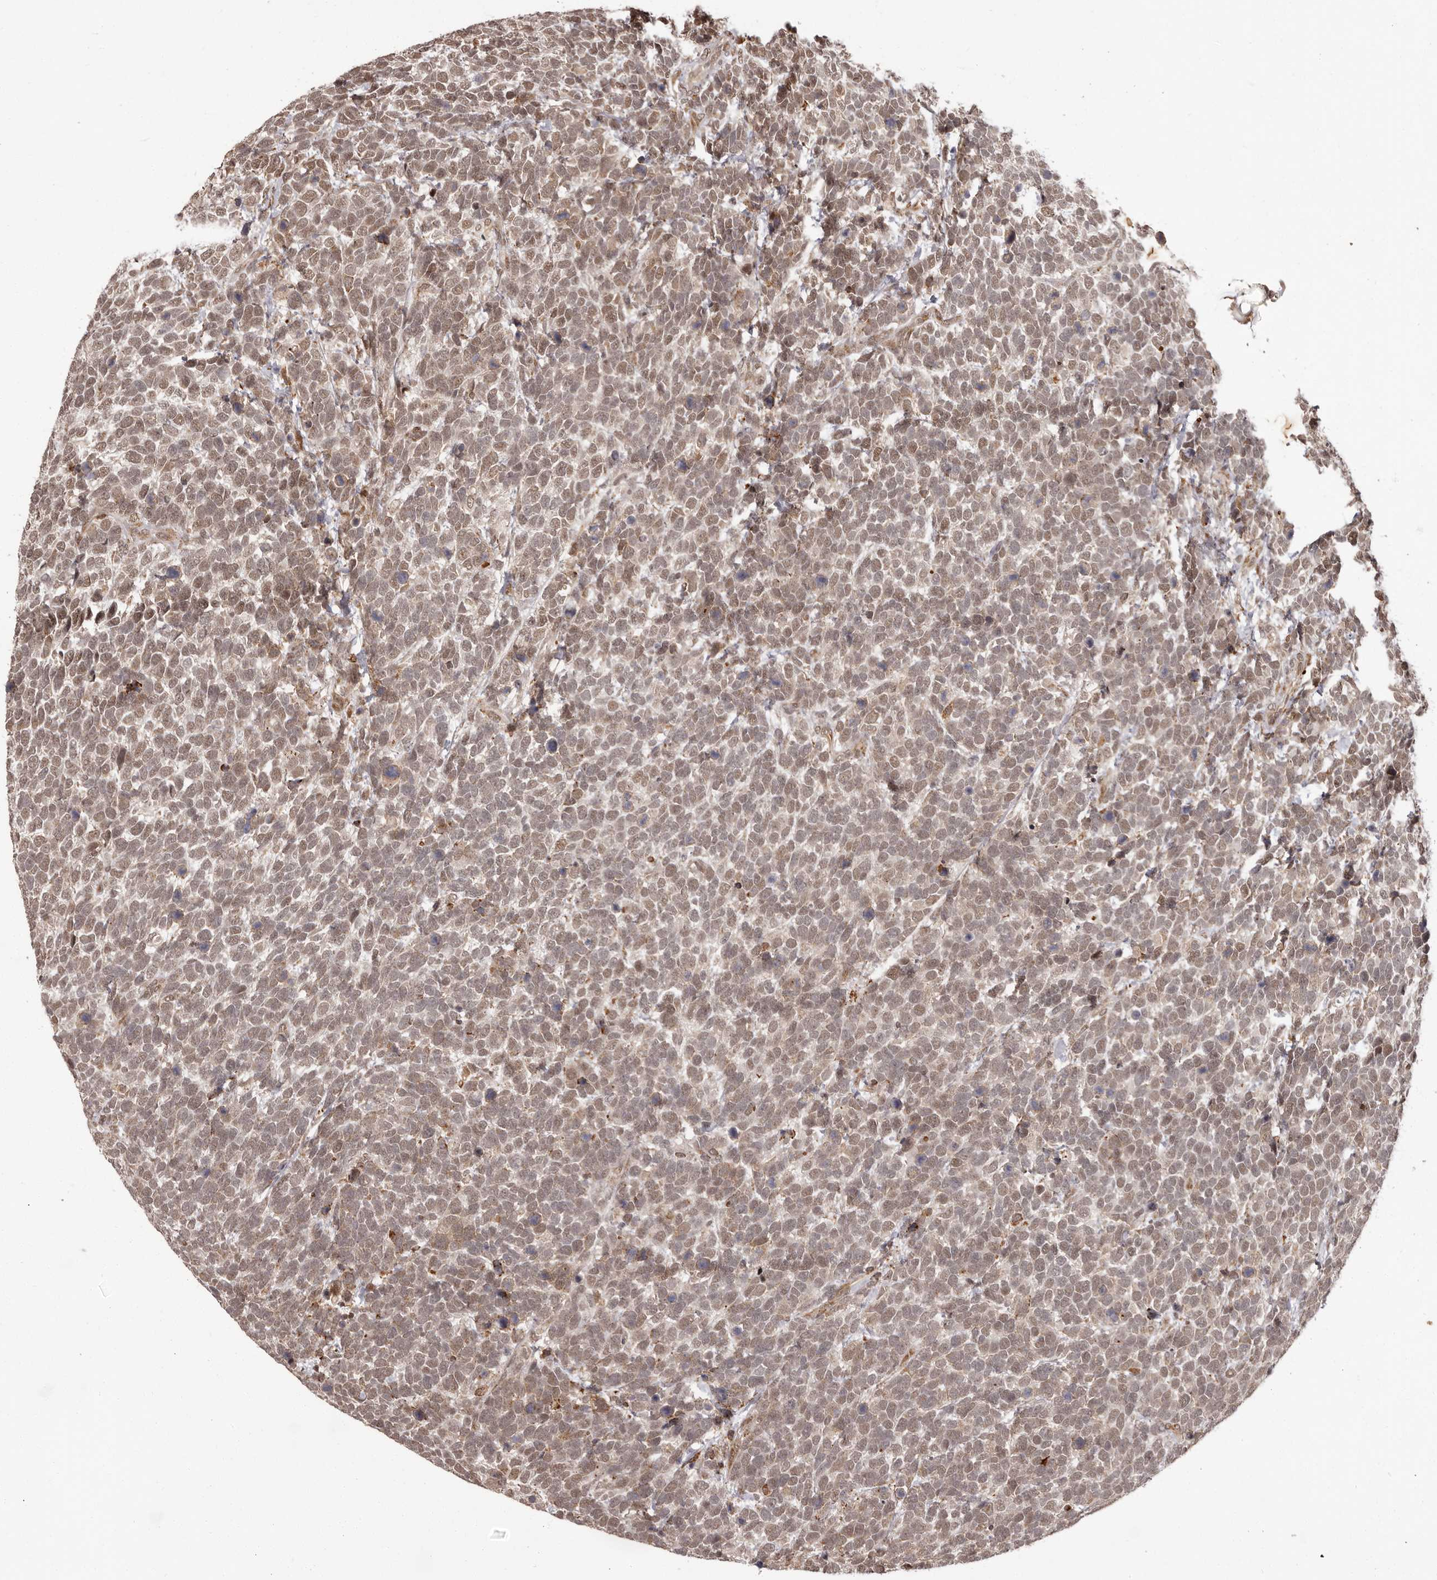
{"staining": {"intensity": "moderate", "quantity": "25%-75%", "location": "nuclear"}, "tissue": "urothelial cancer", "cell_type": "Tumor cells", "image_type": "cancer", "snomed": [{"axis": "morphology", "description": "Urothelial carcinoma, High grade"}, {"axis": "topography", "description": "Urinary bladder"}], "caption": "A brown stain labels moderate nuclear expression of a protein in human urothelial cancer tumor cells. The staining was performed using DAB (3,3'-diaminobenzidine), with brown indicating positive protein expression. Nuclei are stained blue with hematoxylin.", "gene": "IL32", "patient": {"sex": "female", "age": 82}}